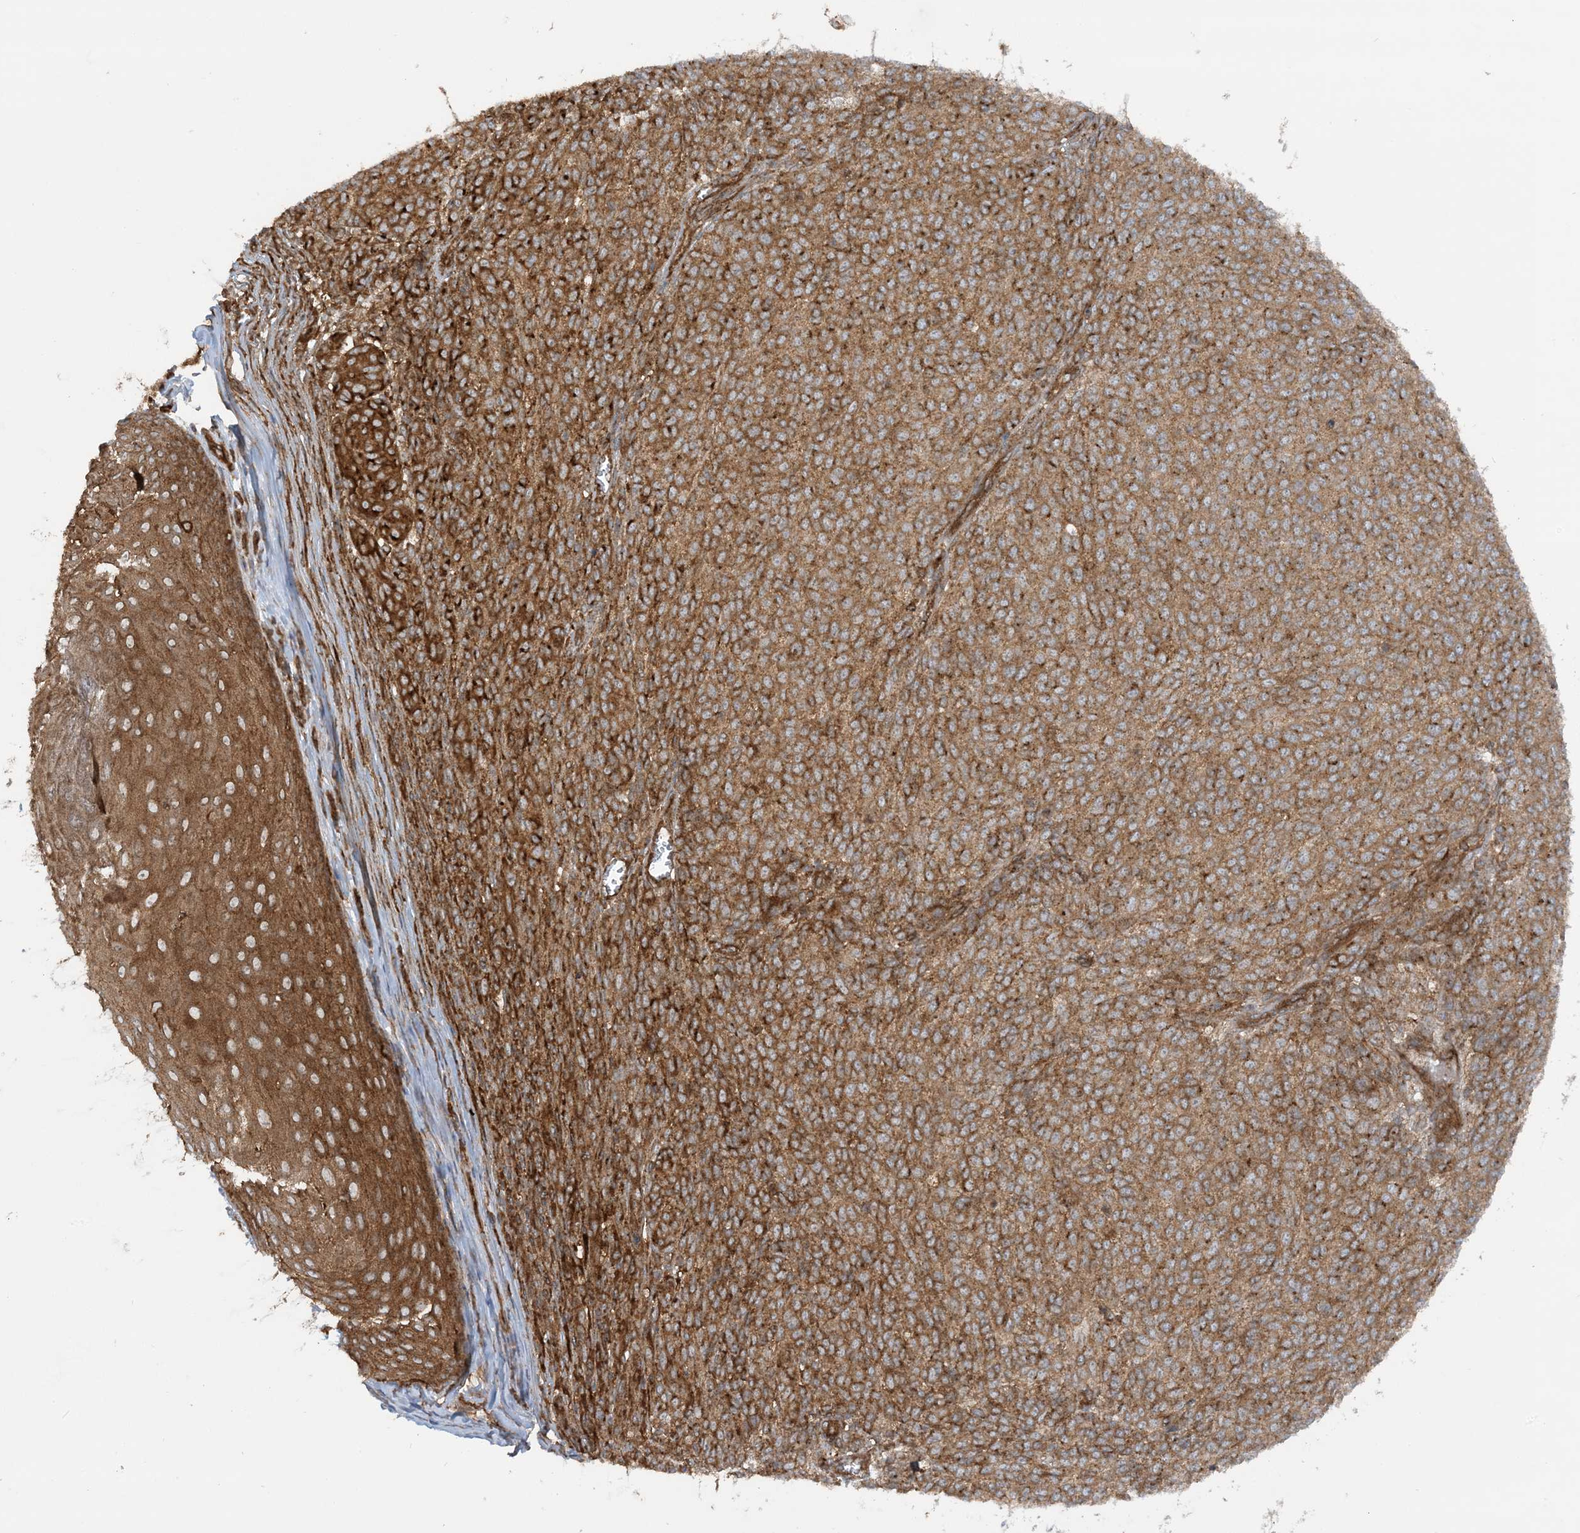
{"staining": {"intensity": "strong", "quantity": ">75%", "location": "cytoplasmic/membranous"}, "tissue": "melanoma", "cell_type": "Tumor cells", "image_type": "cancer", "snomed": [{"axis": "morphology", "description": "Malignant melanoma, NOS"}, {"axis": "topography", "description": "Skin"}], "caption": "IHC histopathology image of neoplastic tissue: melanoma stained using IHC displays high levels of strong protein expression localized specifically in the cytoplasmic/membranous of tumor cells, appearing as a cytoplasmic/membranous brown color.", "gene": "STAM2", "patient": {"sex": "male", "age": 49}}